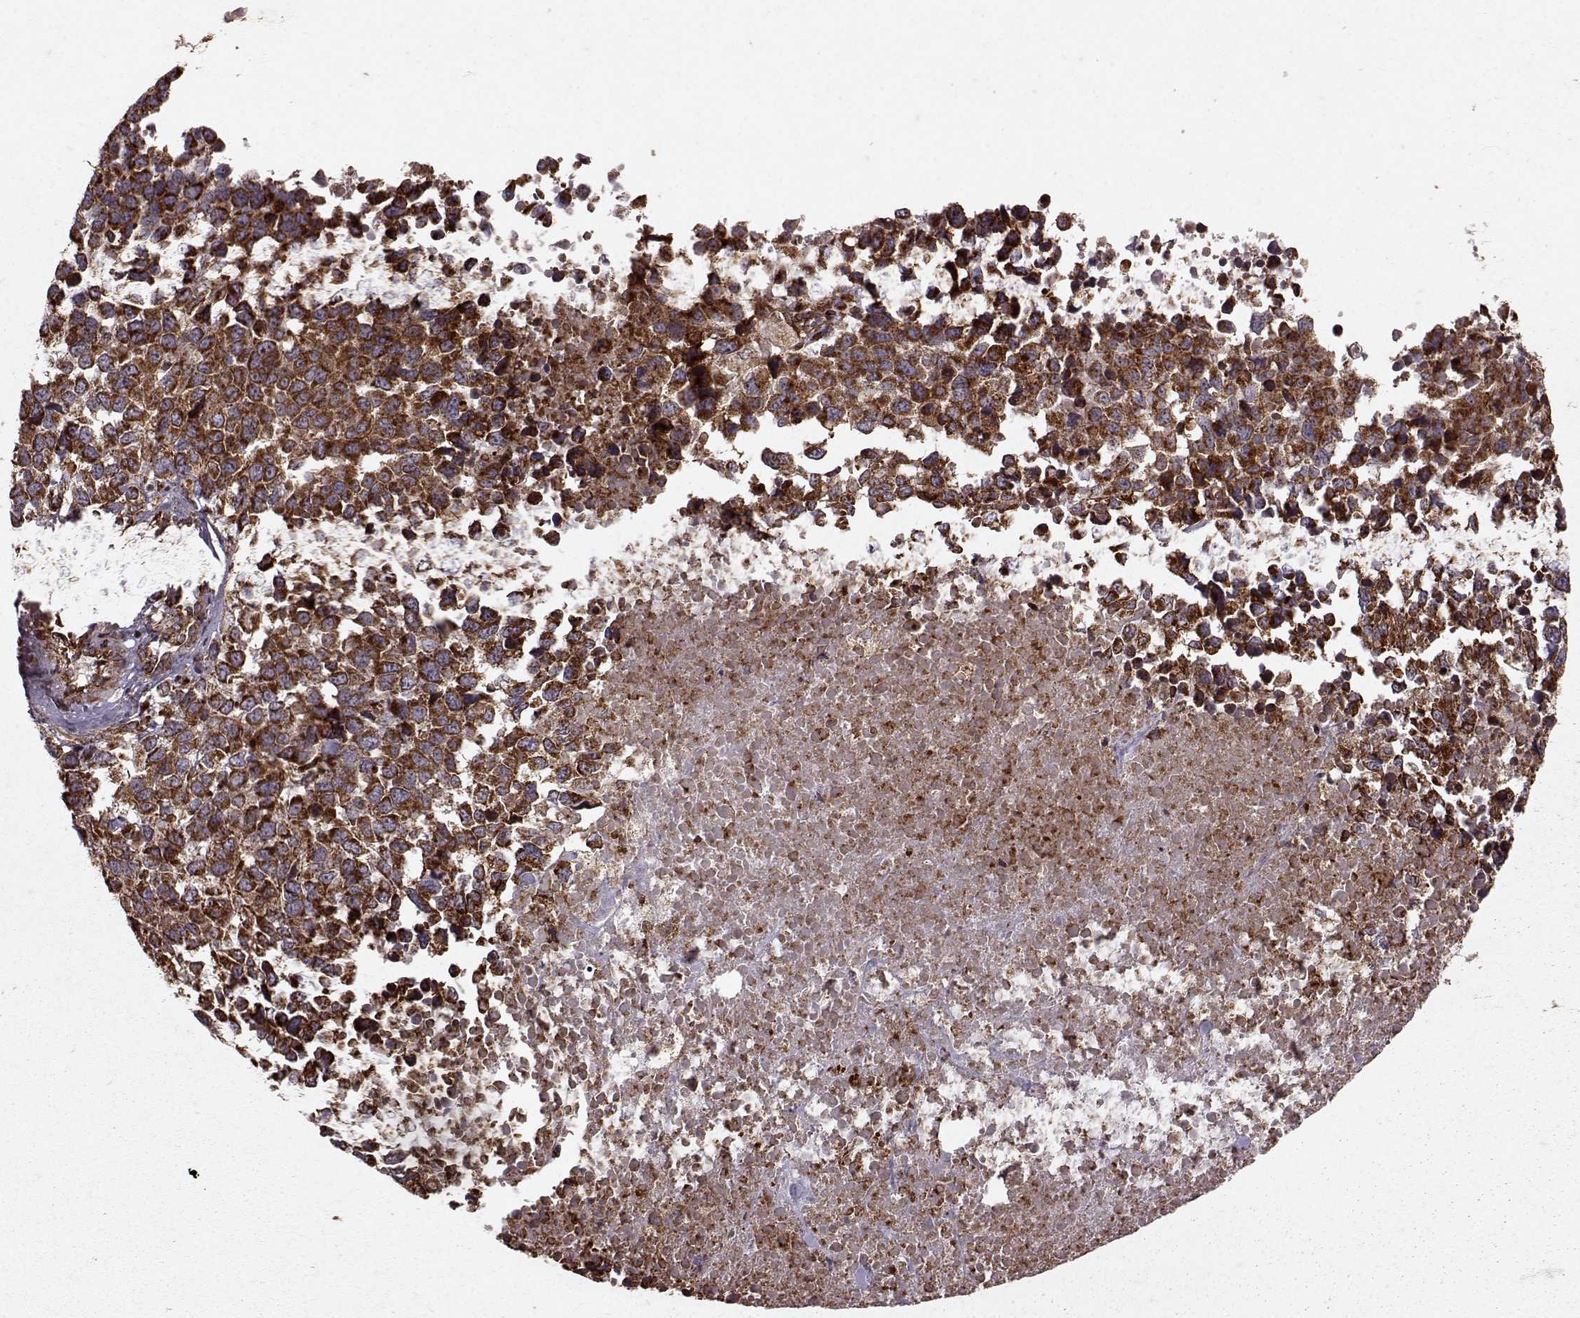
{"staining": {"intensity": "strong", "quantity": ">75%", "location": "cytoplasmic/membranous"}, "tissue": "melanoma", "cell_type": "Tumor cells", "image_type": "cancer", "snomed": [{"axis": "morphology", "description": "Malignant melanoma, Metastatic site"}, {"axis": "topography", "description": "Skin"}], "caption": "Malignant melanoma (metastatic site) tissue shows strong cytoplasmic/membranous expression in about >75% of tumor cells", "gene": "FXN", "patient": {"sex": "male", "age": 84}}